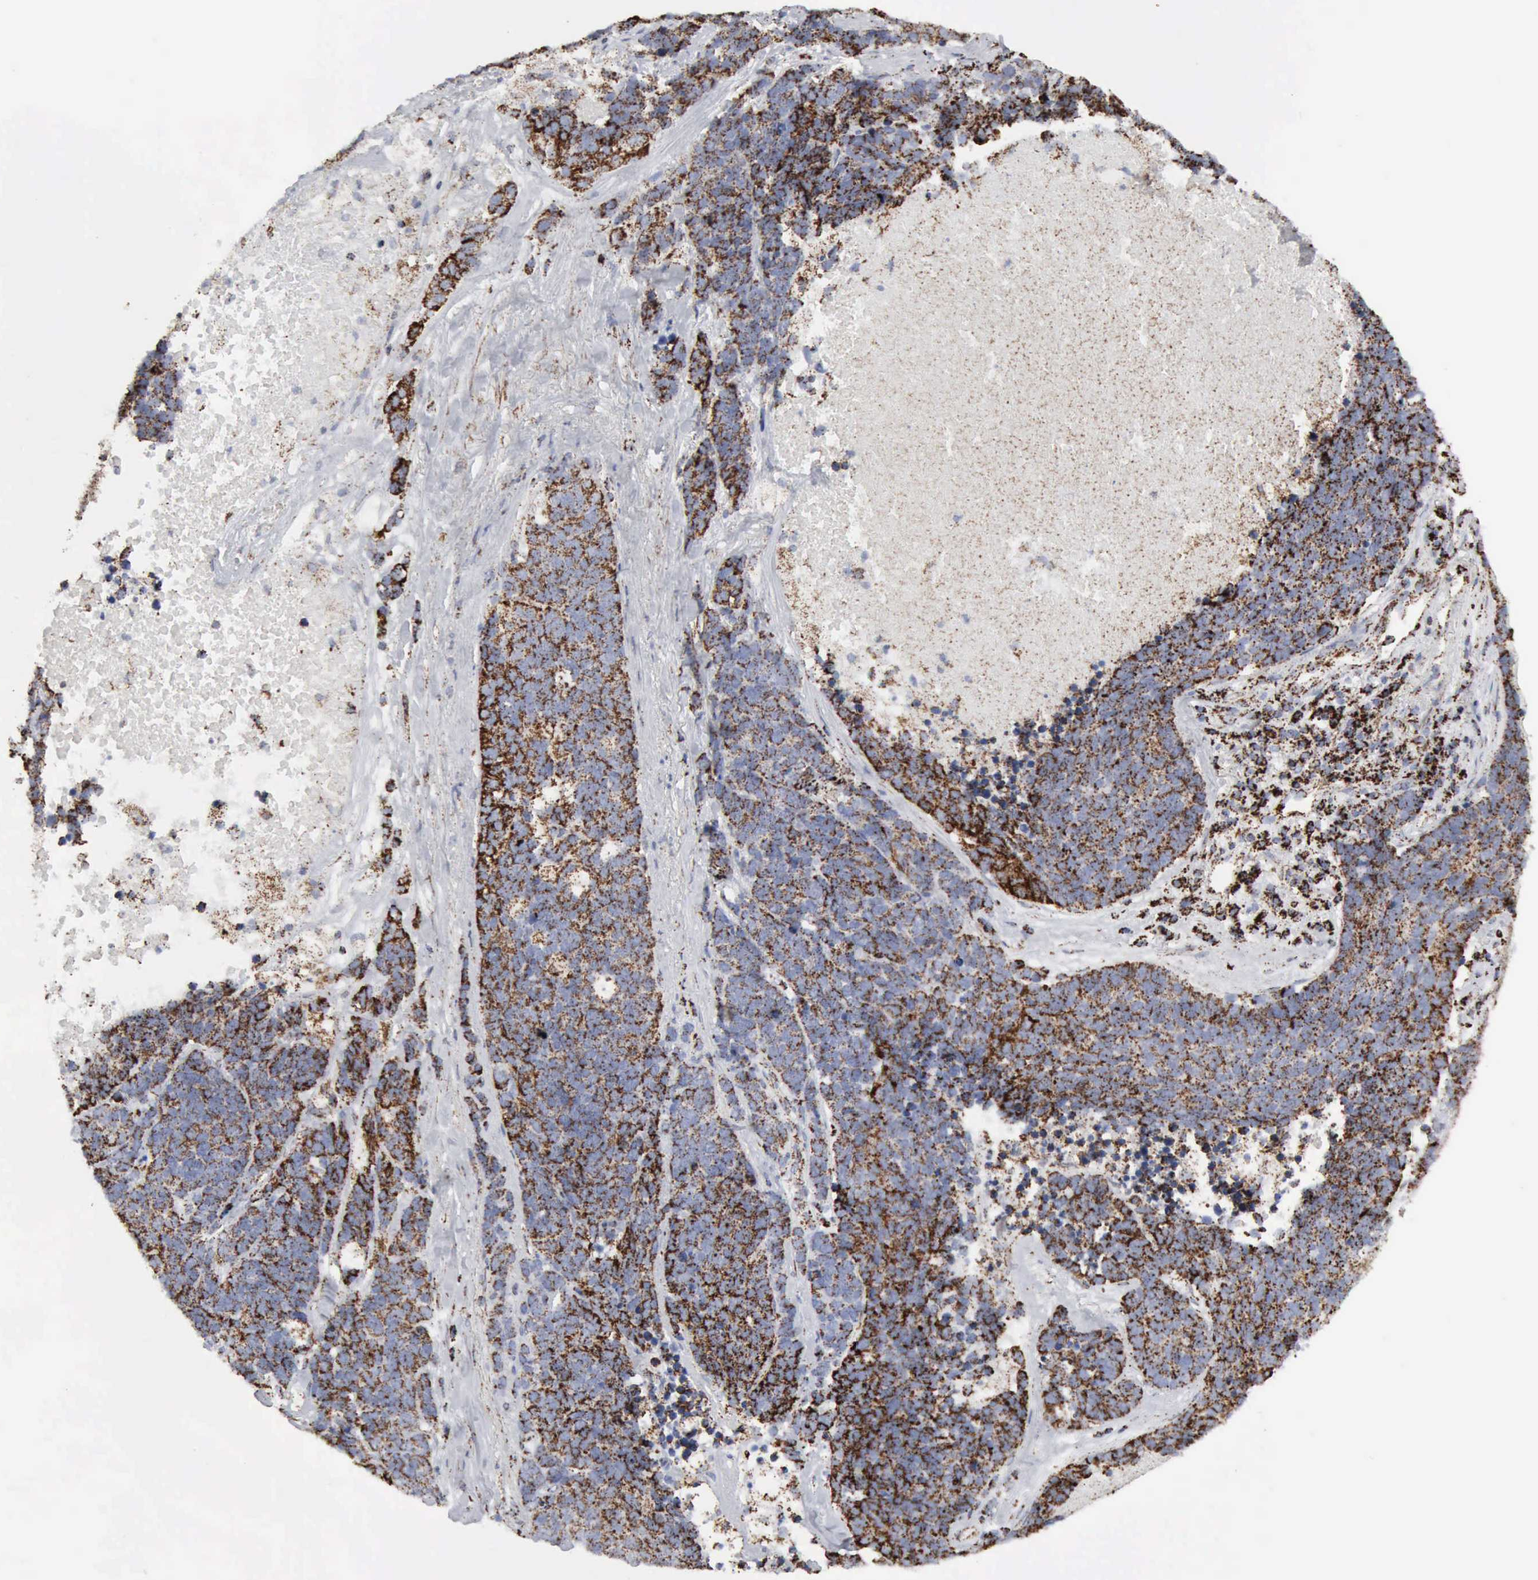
{"staining": {"intensity": "moderate", "quantity": ">75%", "location": "cytoplasmic/membranous"}, "tissue": "lung cancer", "cell_type": "Tumor cells", "image_type": "cancer", "snomed": [{"axis": "morphology", "description": "Neoplasm, malignant, NOS"}, {"axis": "topography", "description": "Lung"}], "caption": "Lung cancer (malignant neoplasm) stained with IHC reveals moderate cytoplasmic/membranous positivity in approximately >75% of tumor cells.", "gene": "ACO2", "patient": {"sex": "female", "age": 75}}